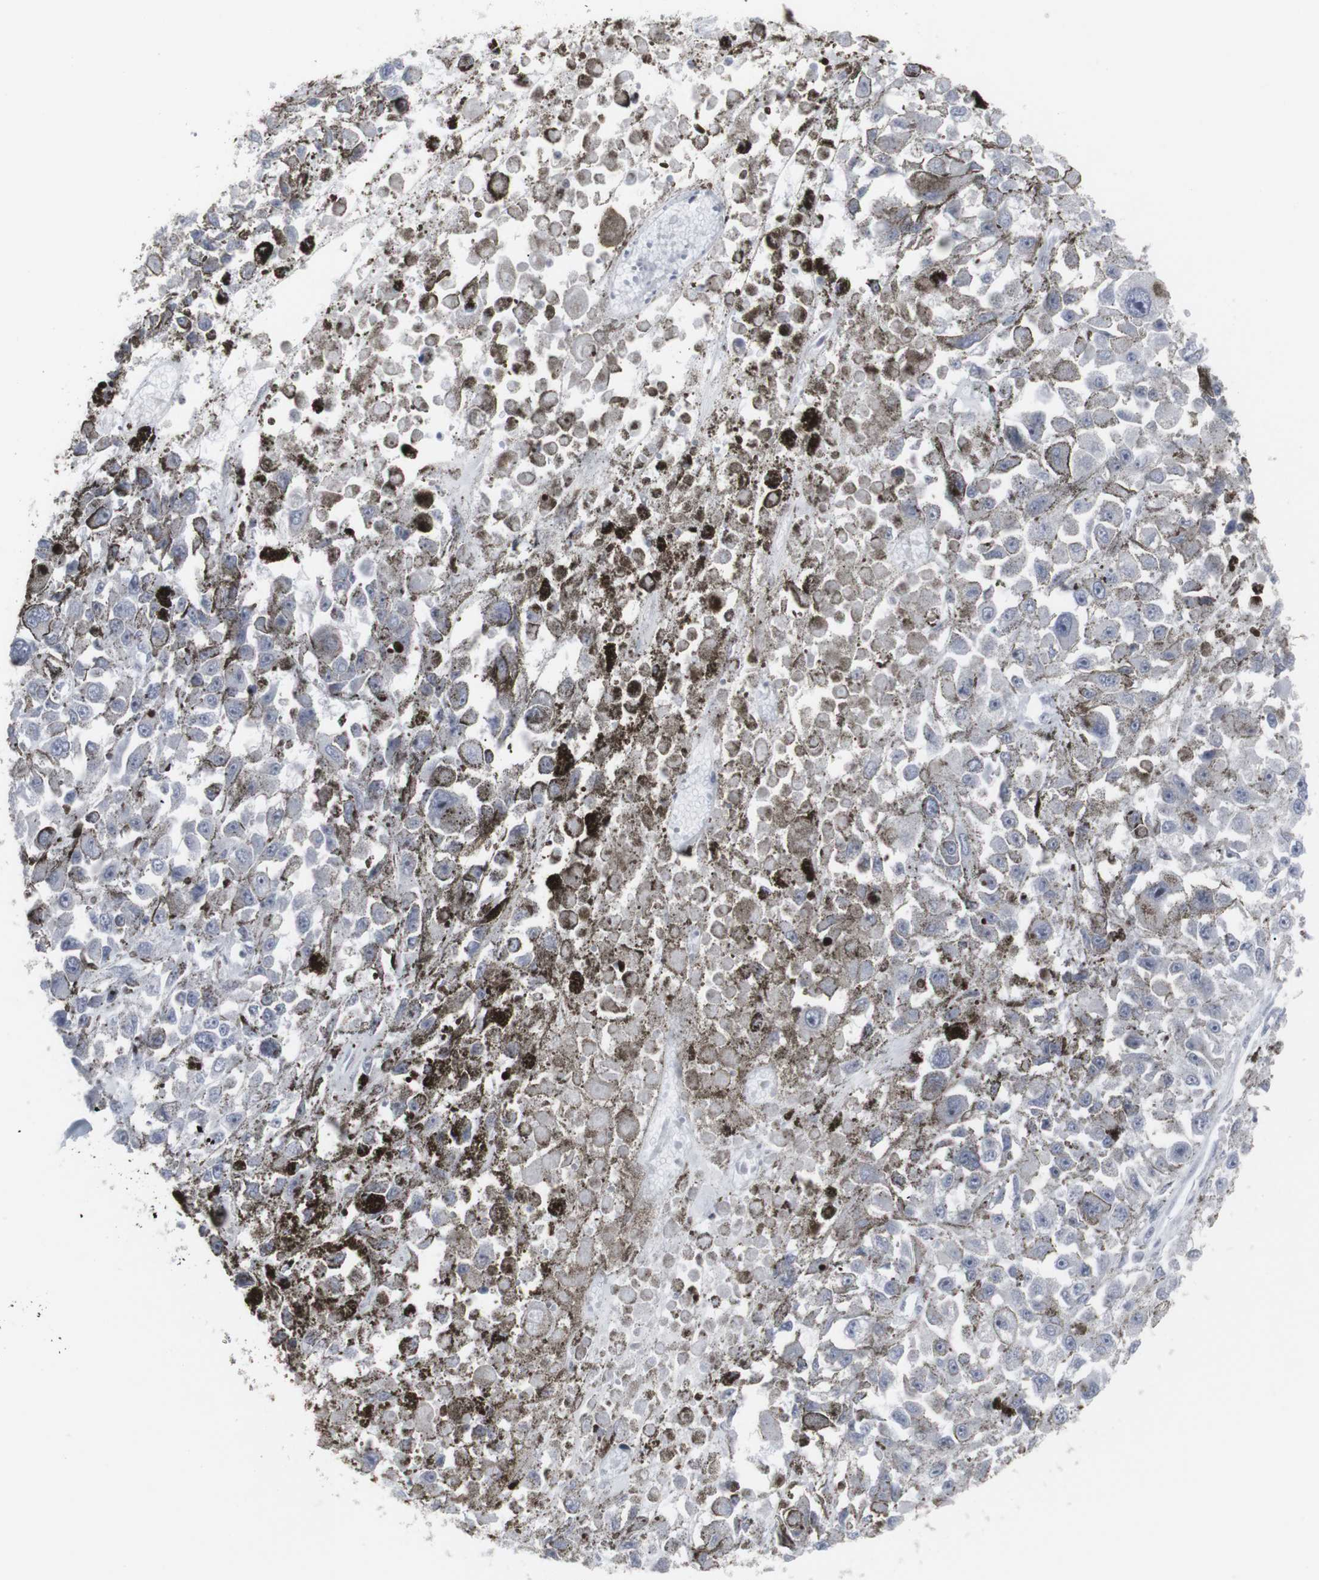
{"staining": {"intensity": "negative", "quantity": "none", "location": "none"}, "tissue": "melanoma", "cell_type": "Tumor cells", "image_type": "cancer", "snomed": [{"axis": "morphology", "description": "Malignant melanoma, Metastatic site"}, {"axis": "topography", "description": "Lymph node"}], "caption": "Malignant melanoma (metastatic site) stained for a protein using immunohistochemistry (IHC) displays no positivity tumor cells.", "gene": "APOBEC2", "patient": {"sex": "male", "age": 59}}